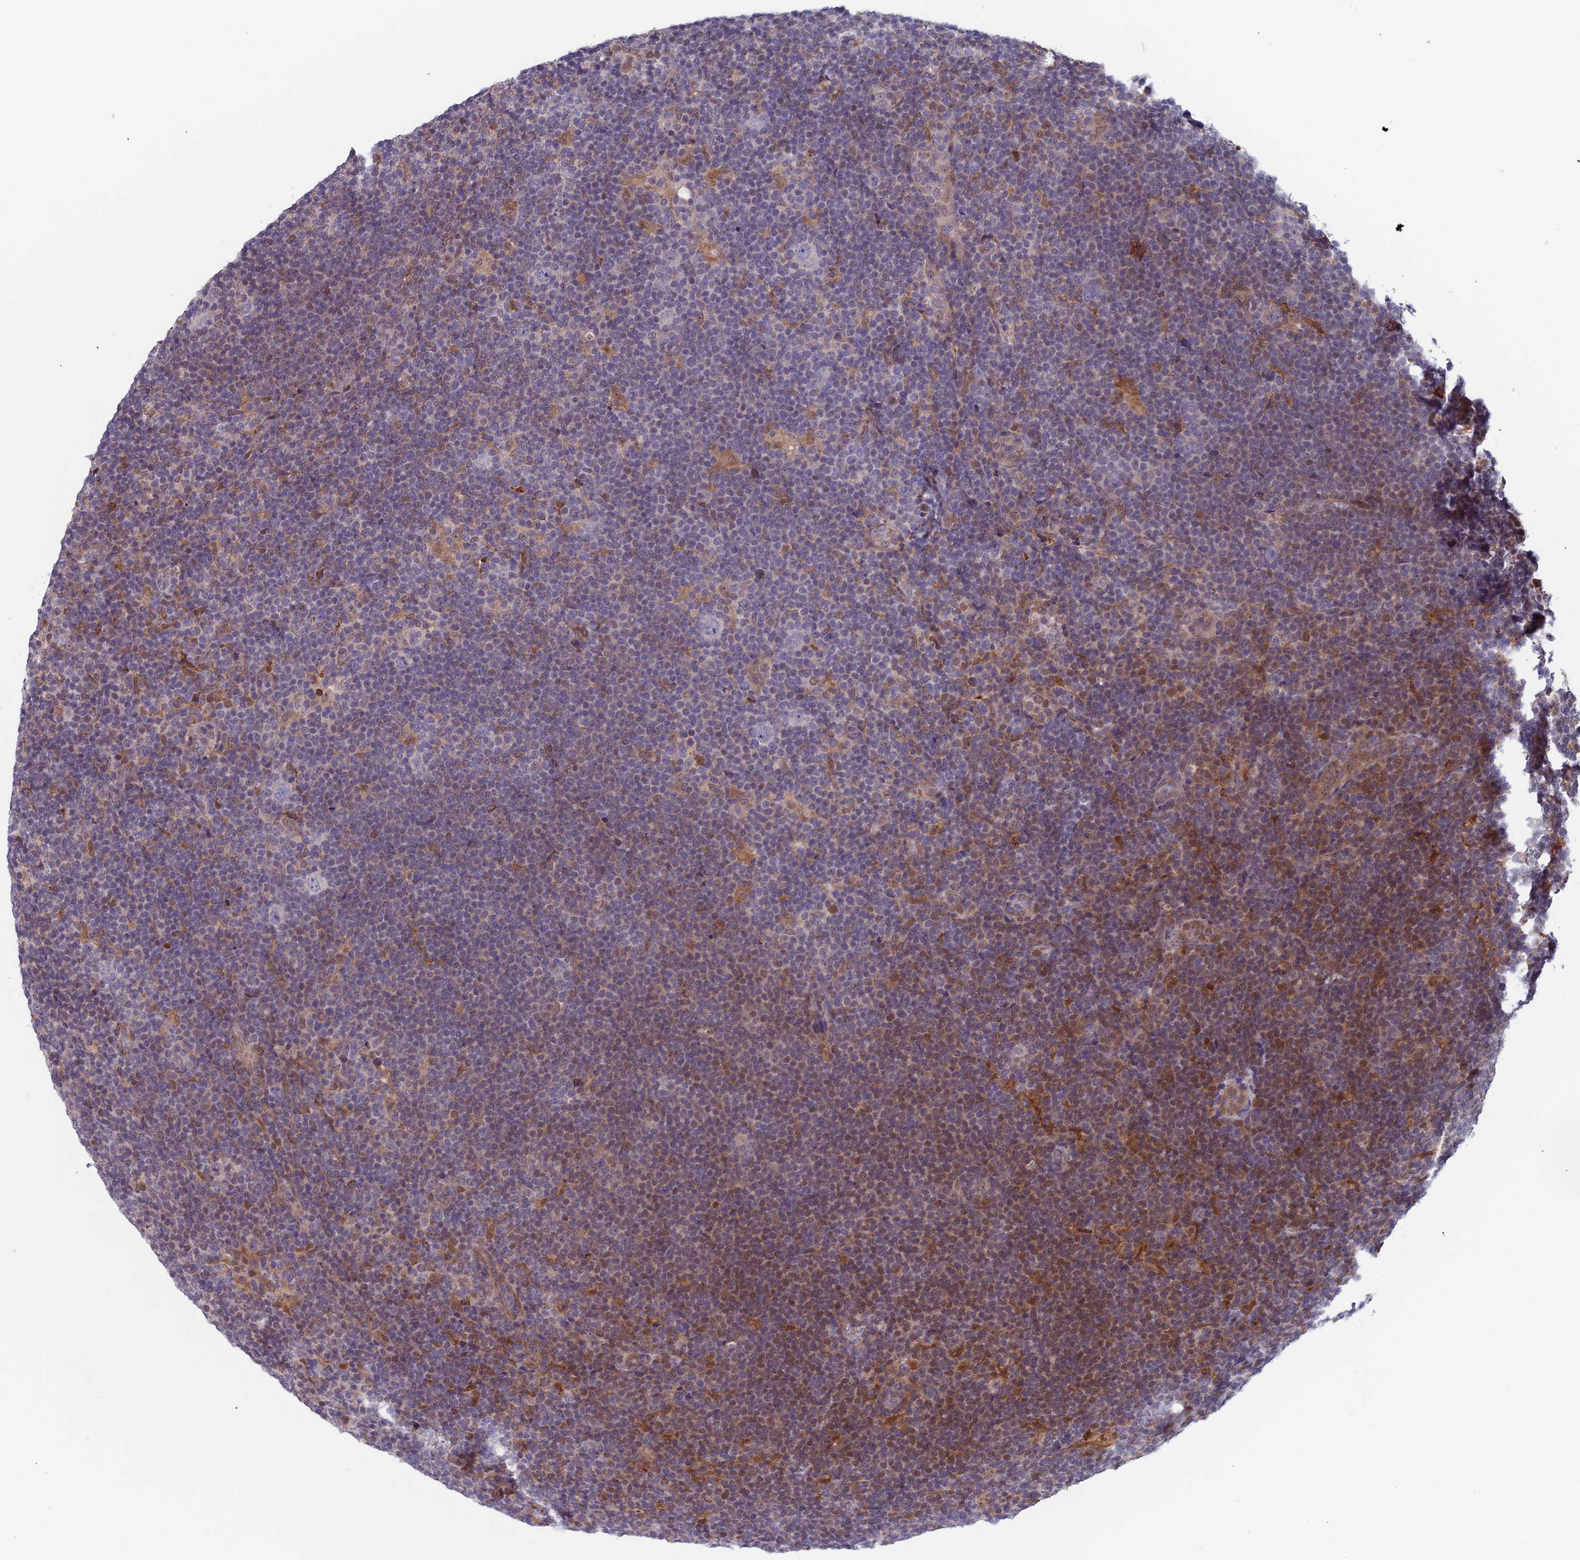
{"staining": {"intensity": "negative", "quantity": "none", "location": "none"}, "tissue": "lymphoma", "cell_type": "Tumor cells", "image_type": "cancer", "snomed": [{"axis": "morphology", "description": "Hodgkin's disease, NOS"}, {"axis": "topography", "description": "Lymph node"}], "caption": "Immunohistochemistry of lymphoma exhibits no staining in tumor cells.", "gene": "FADS1", "patient": {"sex": "female", "age": 57}}